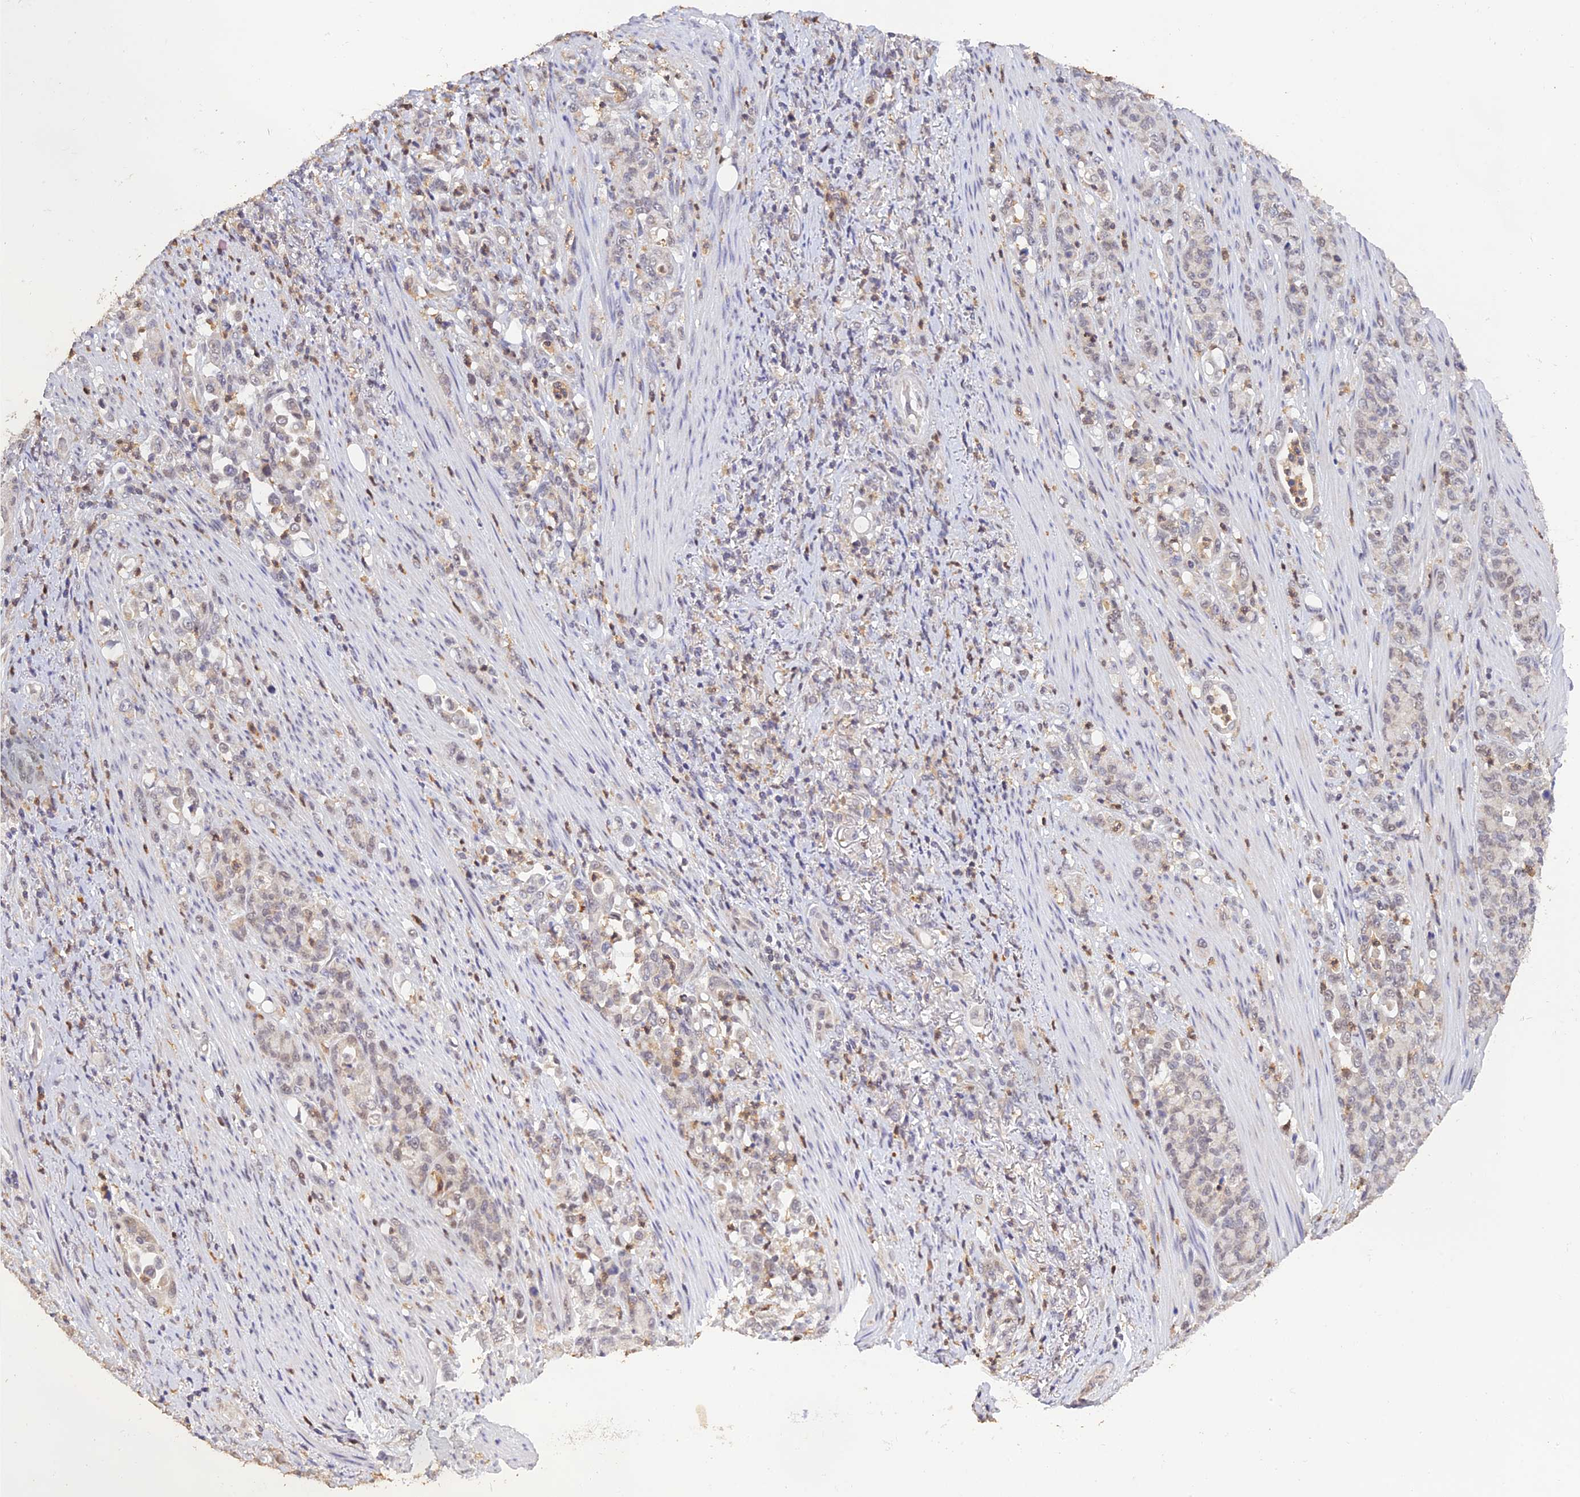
{"staining": {"intensity": "negative", "quantity": "none", "location": "none"}, "tissue": "stomach cancer", "cell_type": "Tumor cells", "image_type": "cancer", "snomed": [{"axis": "morphology", "description": "Normal tissue, NOS"}, {"axis": "morphology", "description": "Adenocarcinoma, NOS"}, {"axis": "topography", "description": "Stomach"}], "caption": "Protein analysis of stomach cancer displays no significant expression in tumor cells. Nuclei are stained in blue.", "gene": "PEX16", "patient": {"sex": "female", "age": 79}}